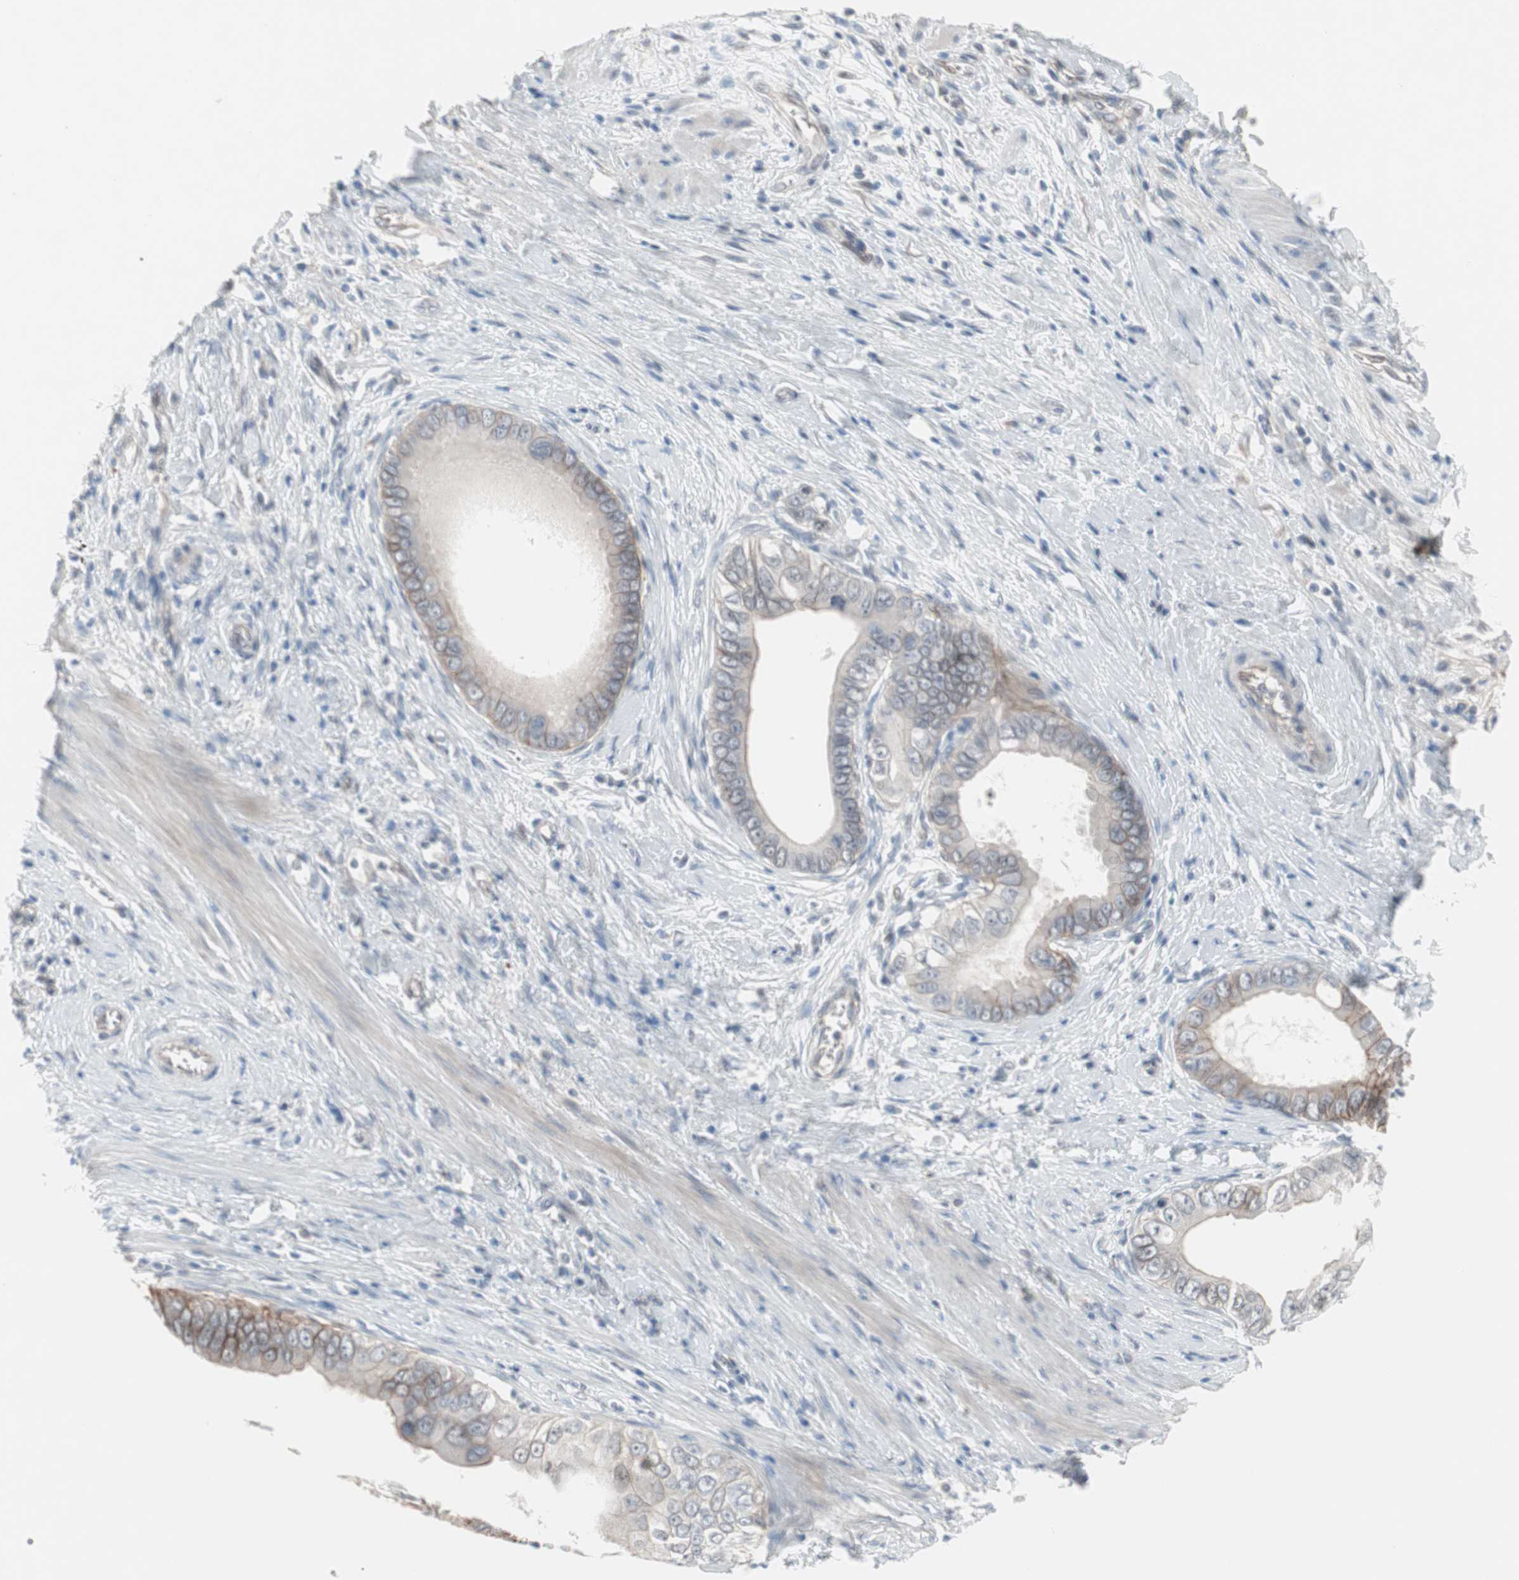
{"staining": {"intensity": "moderate", "quantity": "25%-75%", "location": "cytoplasmic/membranous"}, "tissue": "pancreatic cancer", "cell_type": "Tumor cells", "image_type": "cancer", "snomed": [{"axis": "morphology", "description": "Normal tissue, NOS"}, {"axis": "topography", "description": "Lymph node"}], "caption": "Moderate cytoplasmic/membranous staining for a protein is present in about 25%-75% of tumor cells of pancreatic cancer using IHC.", "gene": "CAND2", "patient": {"sex": "male", "age": 50}}